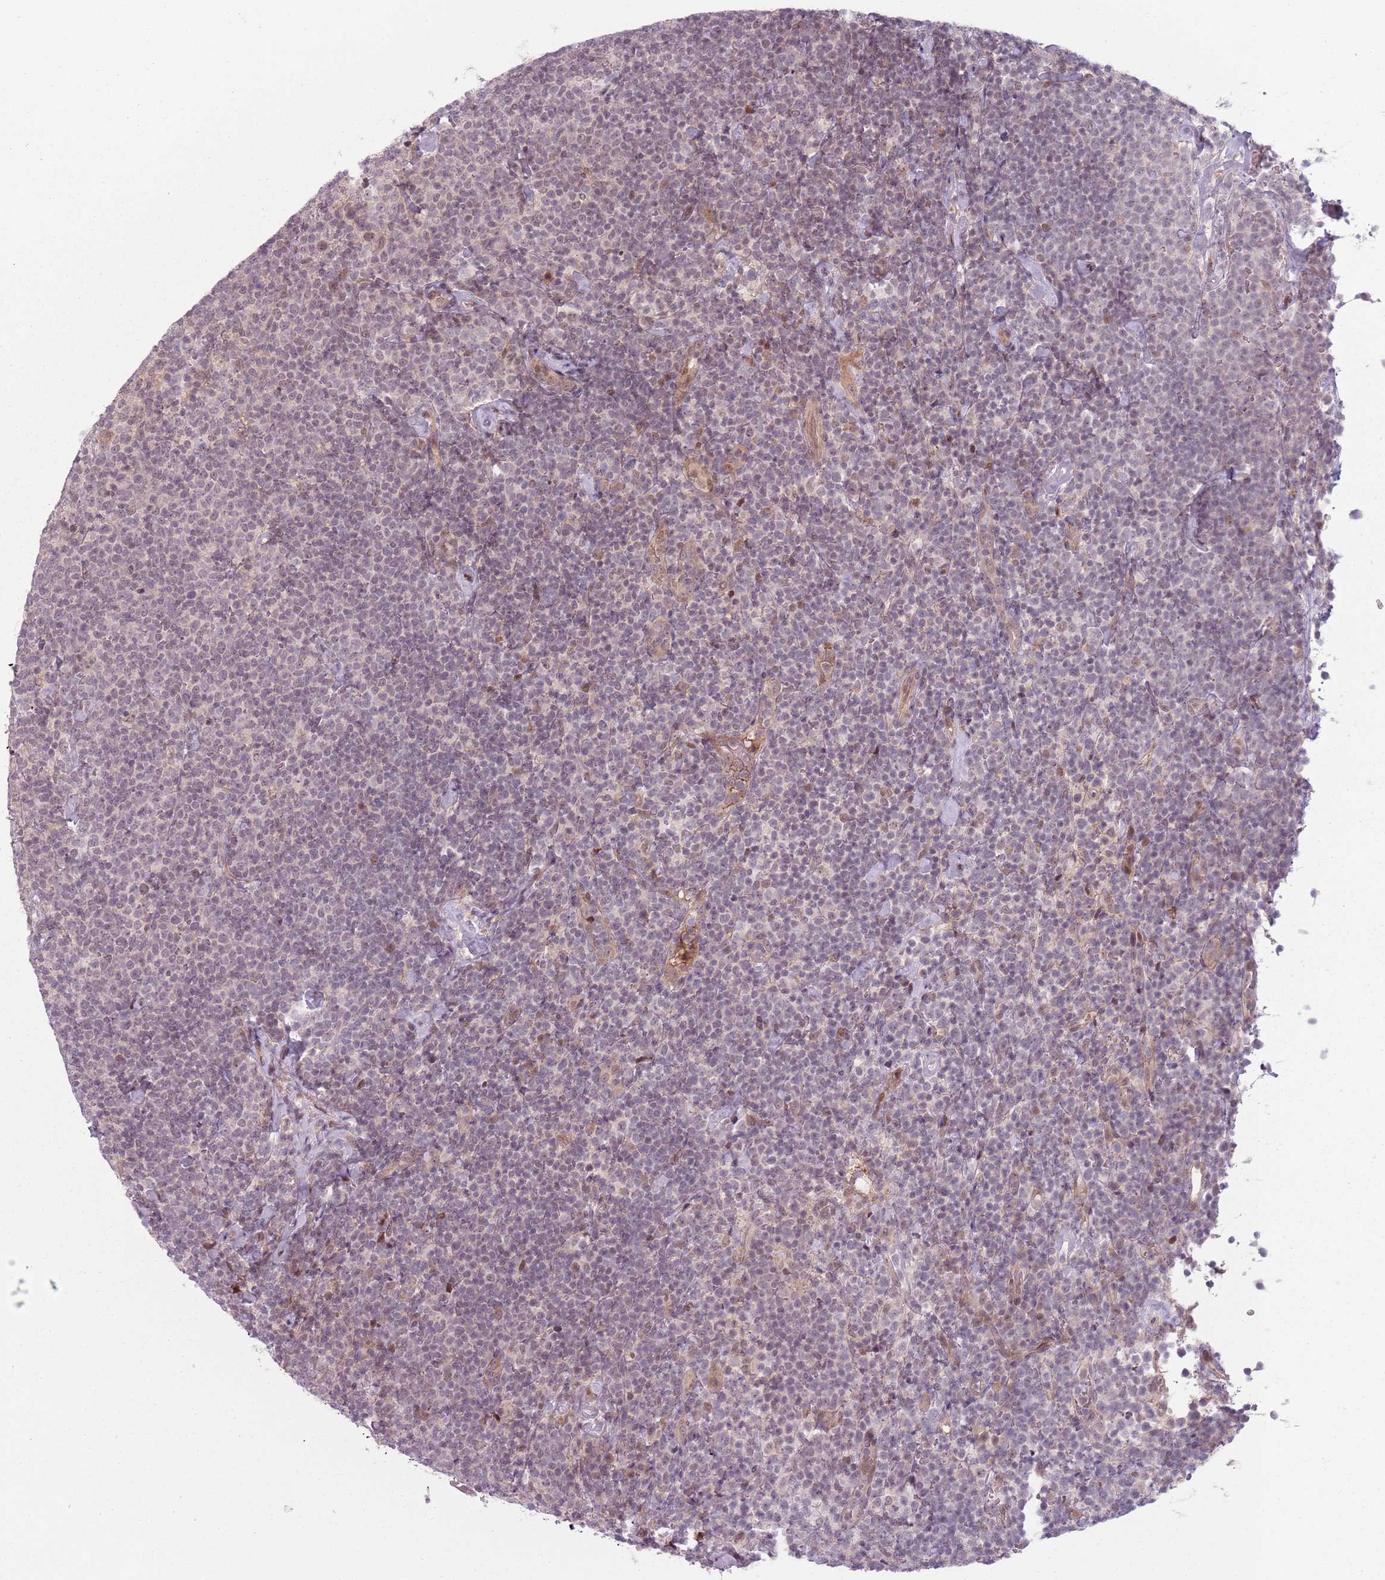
{"staining": {"intensity": "negative", "quantity": "none", "location": "none"}, "tissue": "lymphoma", "cell_type": "Tumor cells", "image_type": "cancer", "snomed": [{"axis": "morphology", "description": "Malignant lymphoma, non-Hodgkin's type, High grade"}, {"axis": "topography", "description": "Lymph node"}], "caption": "This is a photomicrograph of IHC staining of high-grade malignant lymphoma, non-Hodgkin's type, which shows no staining in tumor cells.", "gene": "ADGRG1", "patient": {"sex": "male", "age": 61}}